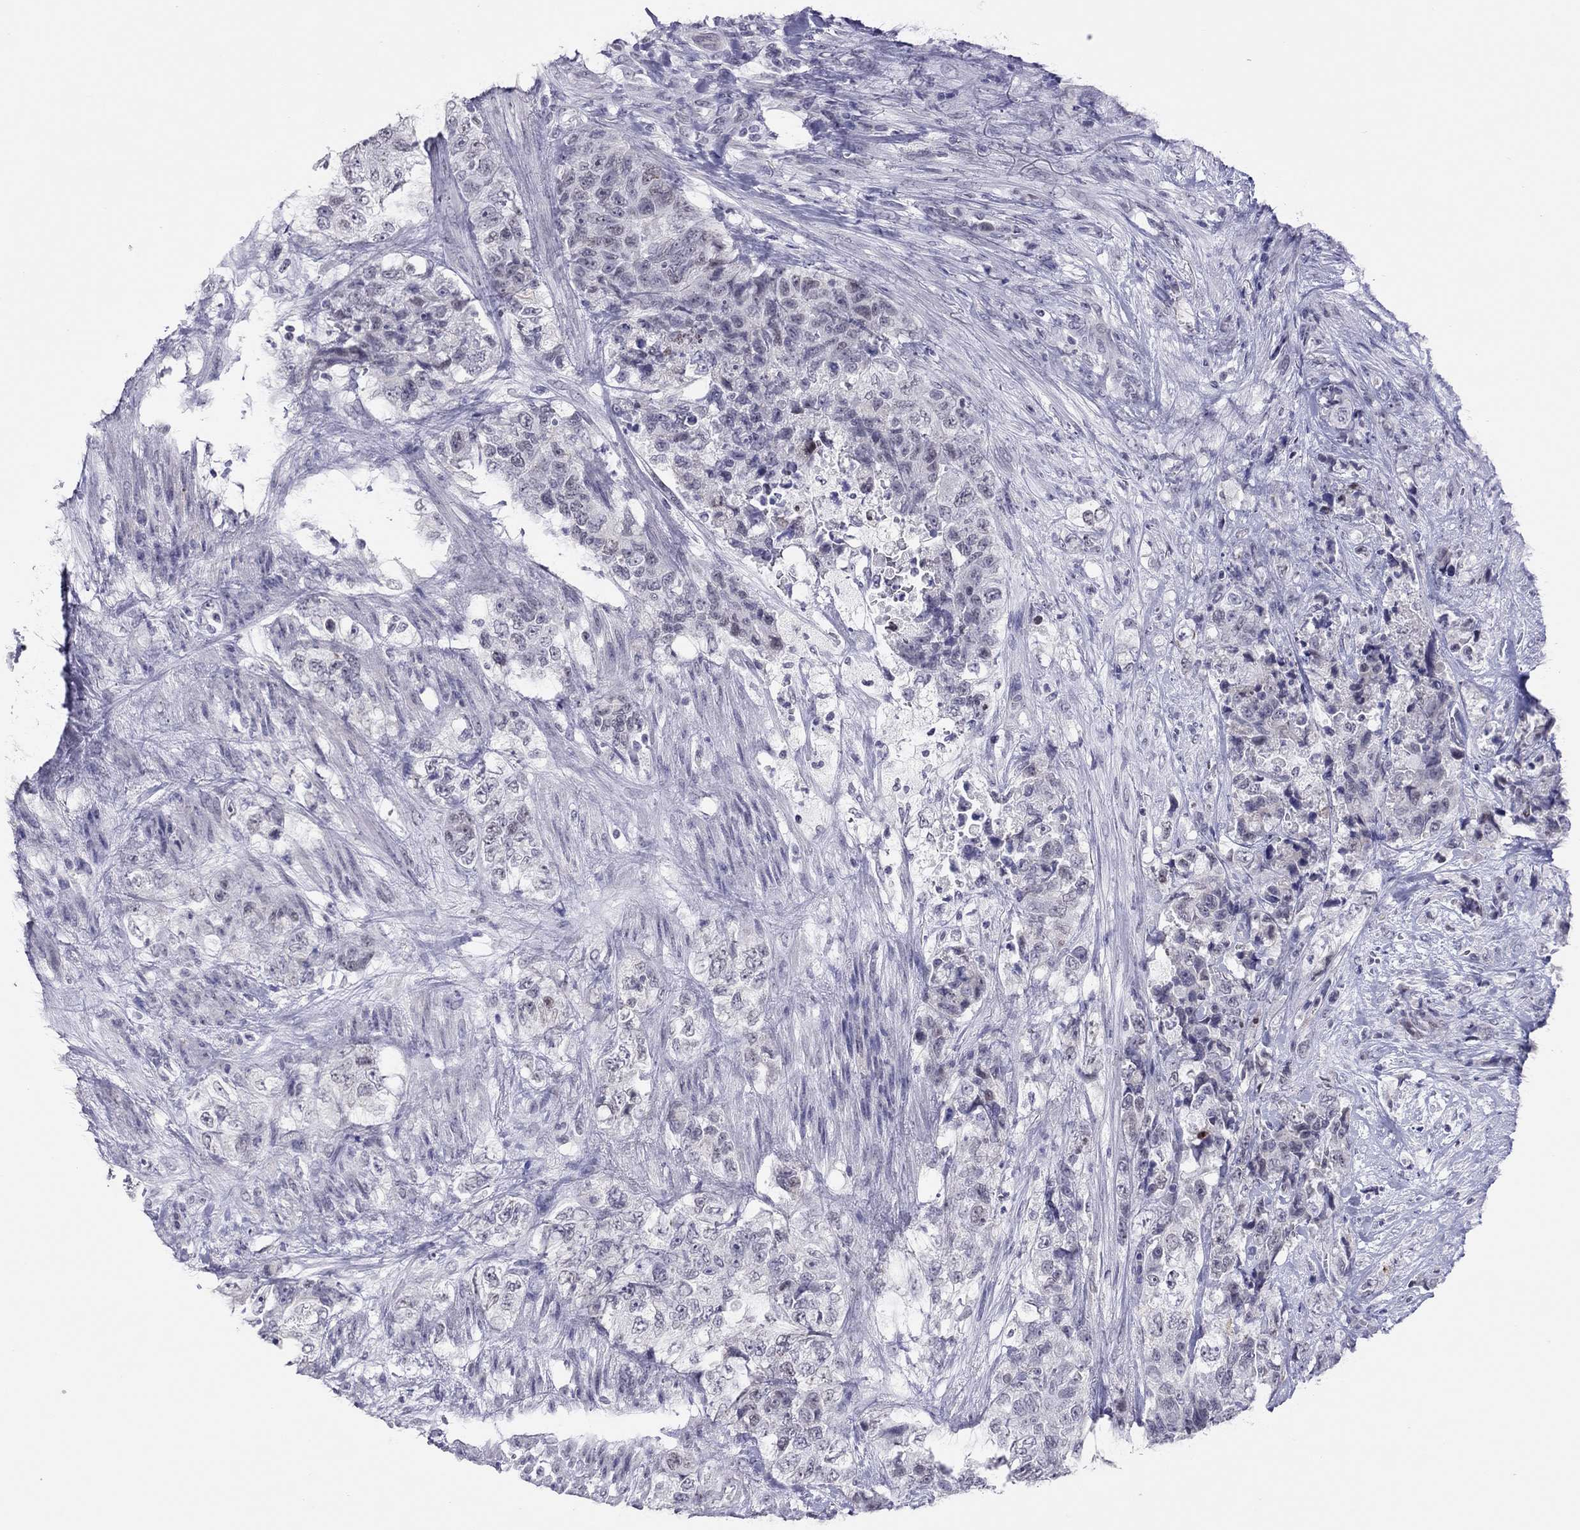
{"staining": {"intensity": "negative", "quantity": "none", "location": "none"}, "tissue": "urothelial cancer", "cell_type": "Tumor cells", "image_type": "cancer", "snomed": [{"axis": "morphology", "description": "Urothelial carcinoma, High grade"}, {"axis": "topography", "description": "Urinary bladder"}], "caption": "An image of urothelial cancer stained for a protein demonstrates no brown staining in tumor cells.", "gene": "JHY", "patient": {"sex": "female", "age": 78}}